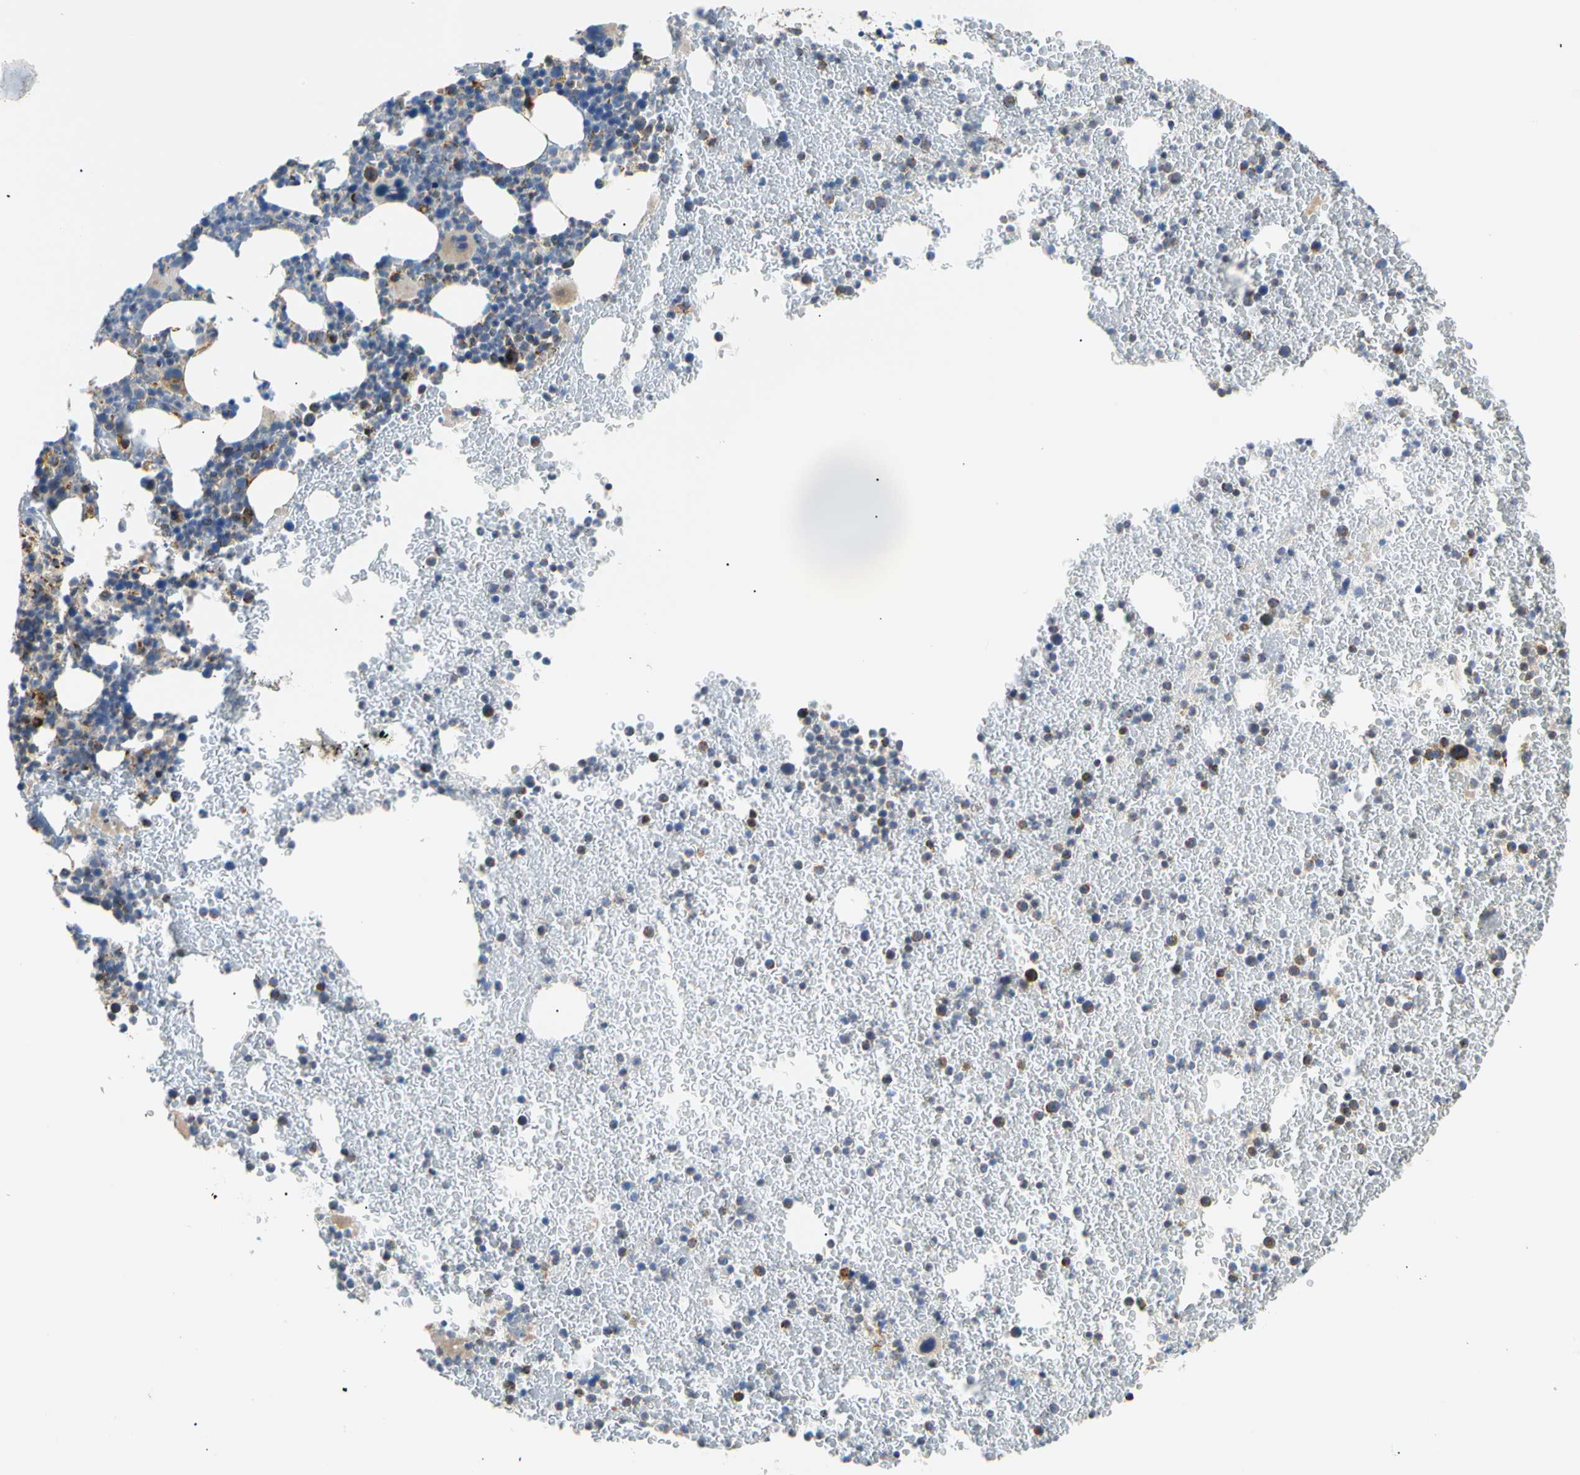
{"staining": {"intensity": "moderate", "quantity": "<25%", "location": "cytoplasmic/membranous"}, "tissue": "bone marrow", "cell_type": "Hematopoietic cells", "image_type": "normal", "snomed": [{"axis": "morphology", "description": "Normal tissue, NOS"}, {"axis": "topography", "description": "Bone marrow"}], "caption": "IHC staining of benign bone marrow, which exhibits low levels of moderate cytoplasmic/membranous positivity in approximately <25% of hematopoietic cells indicating moderate cytoplasmic/membranous protein staining. The staining was performed using DAB (3,3'-diaminobenzidine) (brown) for protein detection and nuclei were counterstained in hematoxylin (blue).", "gene": "ACAT1", "patient": {"sex": "female", "age": 52}}